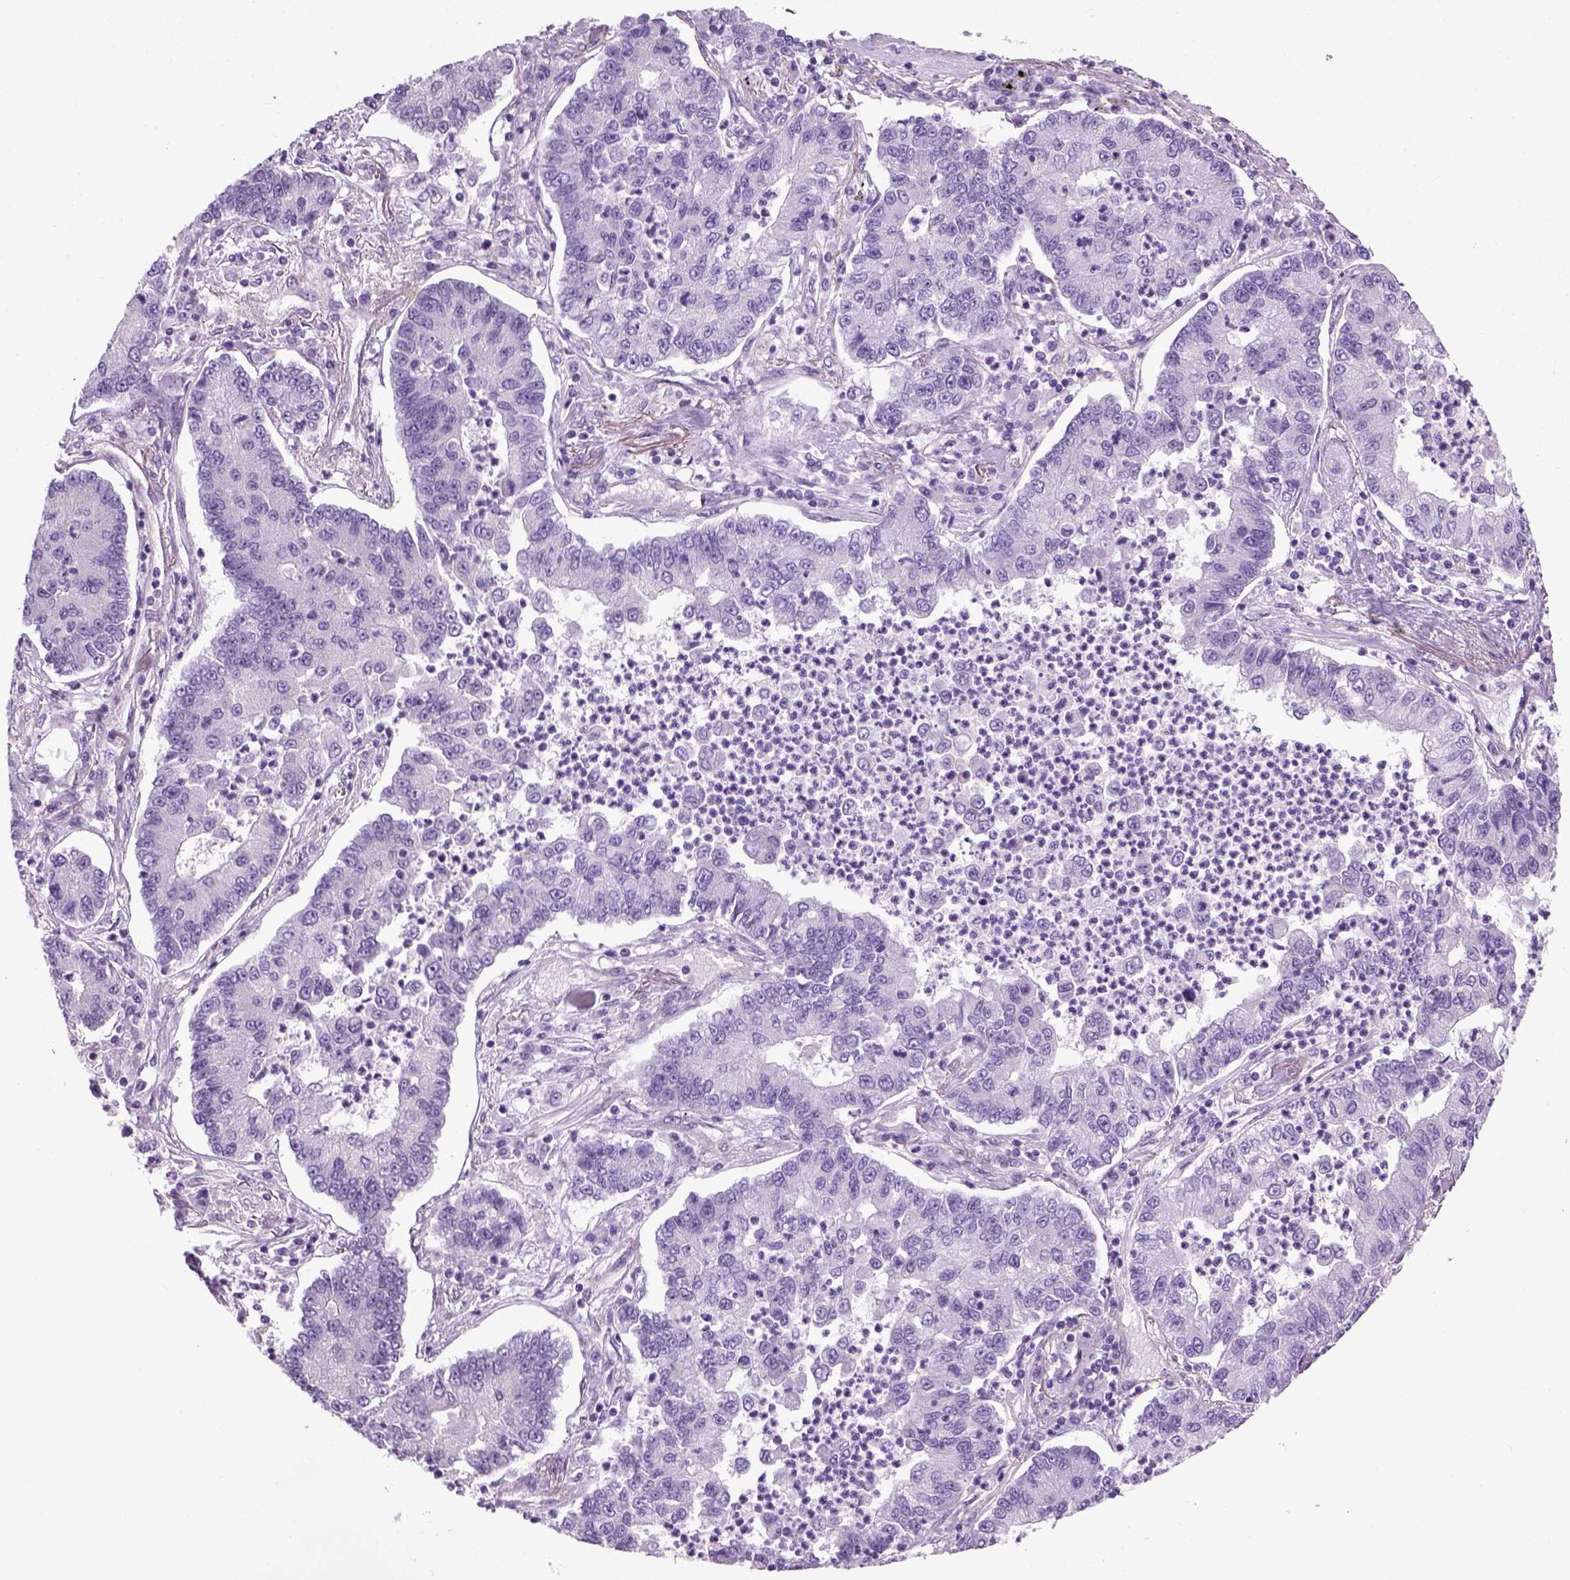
{"staining": {"intensity": "negative", "quantity": "none", "location": "none"}, "tissue": "lung cancer", "cell_type": "Tumor cells", "image_type": "cancer", "snomed": [{"axis": "morphology", "description": "Adenocarcinoma, NOS"}, {"axis": "topography", "description": "Lung"}], "caption": "This is an immunohistochemistry (IHC) micrograph of human lung cancer. There is no expression in tumor cells.", "gene": "FAM161A", "patient": {"sex": "female", "age": 57}}